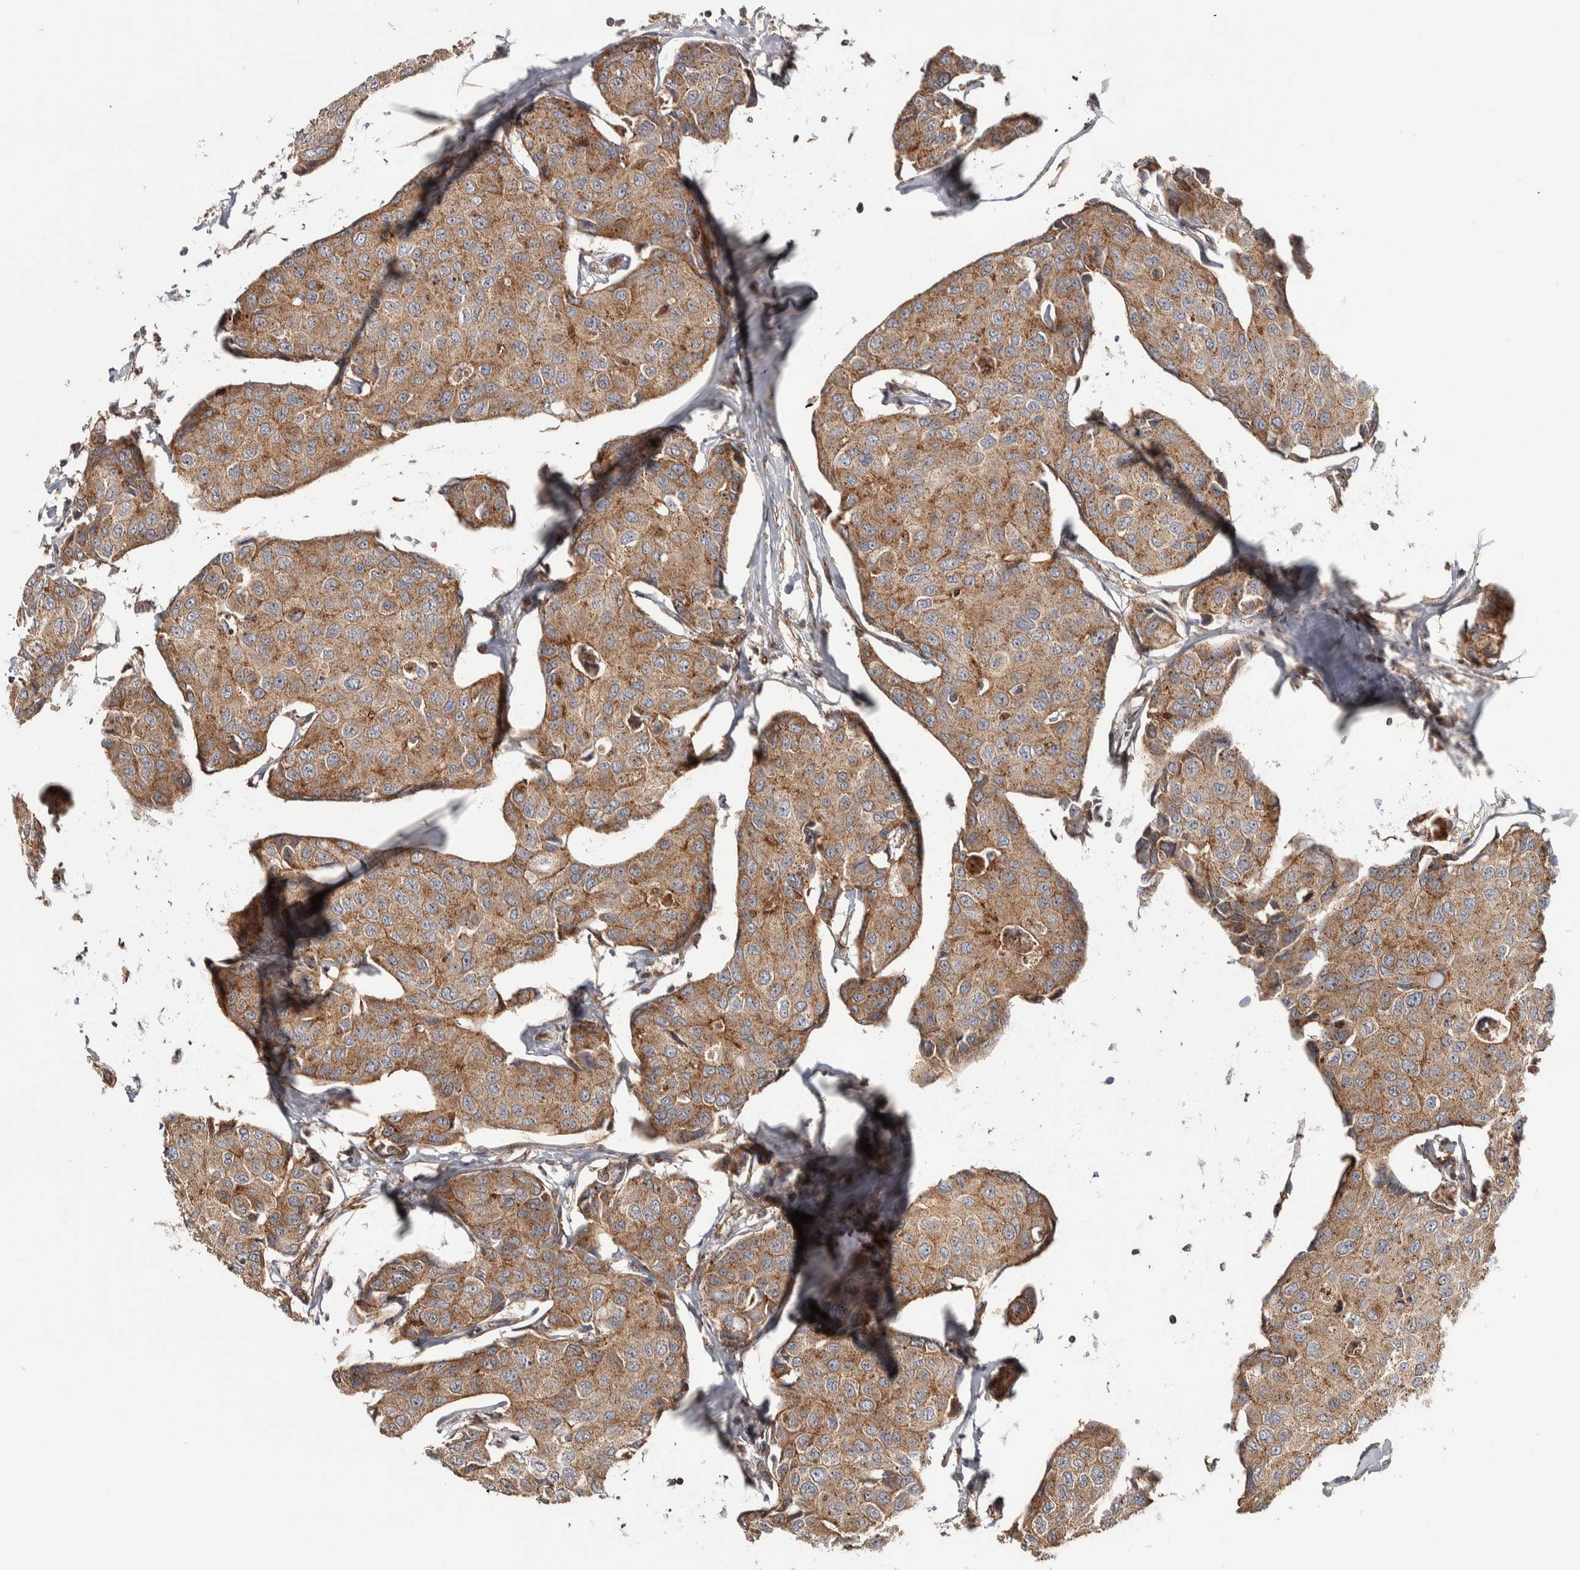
{"staining": {"intensity": "moderate", "quantity": ">75%", "location": "cytoplasmic/membranous"}, "tissue": "breast cancer", "cell_type": "Tumor cells", "image_type": "cancer", "snomed": [{"axis": "morphology", "description": "Duct carcinoma"}, {"axis": "topography", "description": "Breast"}], "caption": "Immunohistochemical staining of breast infiltrating ductal carcinoma reveals medium levels of moderate cytoplasmic/membranous expression in about >75% of tumor cells.", "gene": "CHMP4C", "patient": {"sex": "female", "age": 80}}